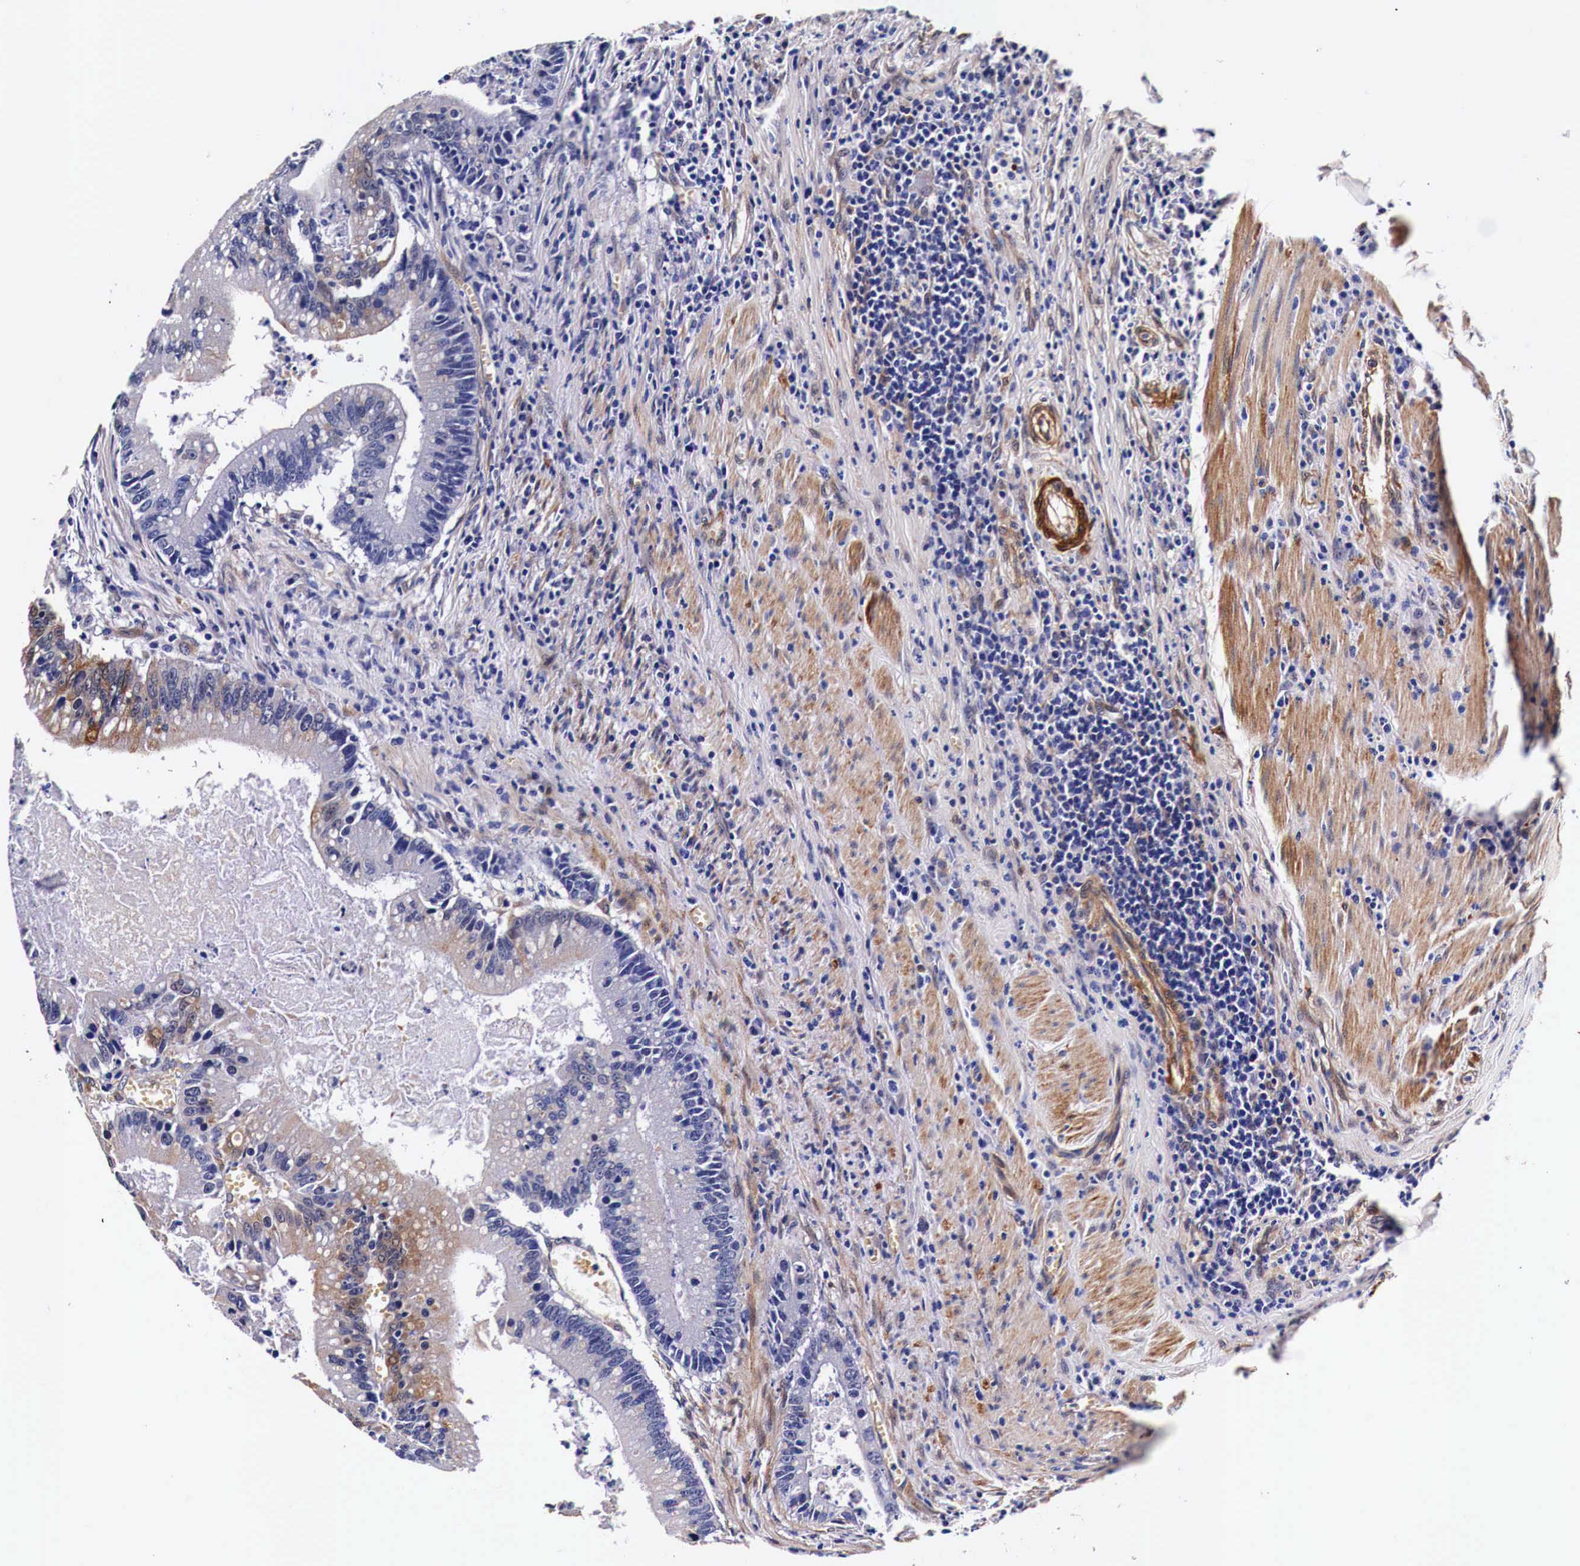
{"staining": {"intensity": "moderate", "quantity": "<25%", "location": "cytoplasmic/membranous"}, "tissue": "colorectal cancer", "cell_type": "Tumor cells", "image_type": "cancer", "snomed": [{"axis": "morphology", "description": "Adenocarcinoma, NOS"}, {"axis": "topography", "description": "Rectum"}], "caption": "There is low levels of moderate cytoplasmic/membranous staining in tumor cells of colorectal cancer, as demonstrated by immunohistochemical staining (brown color).", "gene": "HSPB1", "patient": {"sex": "female", "age": 81}}